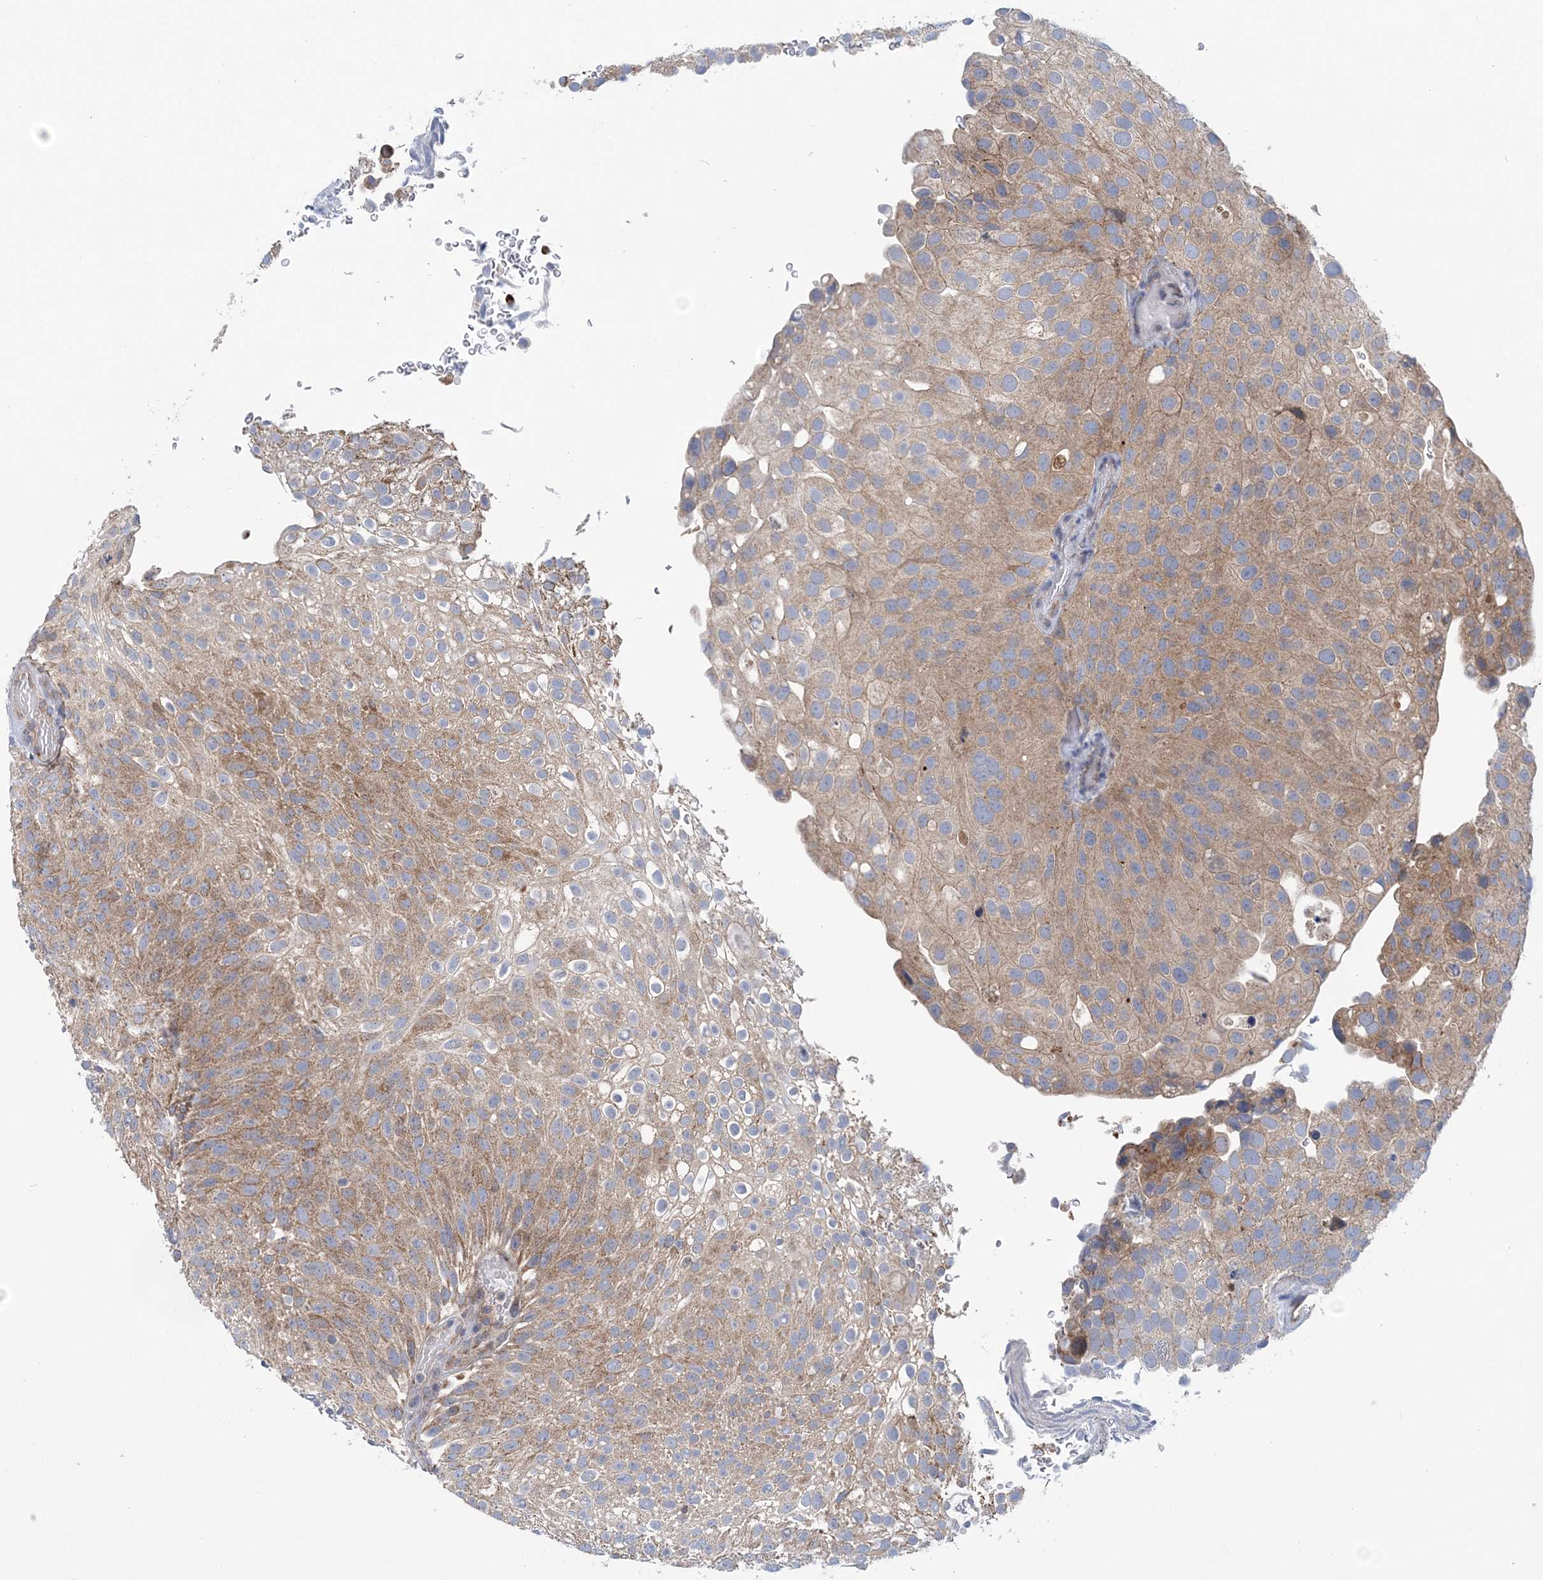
{"staining": {"intensity": "moderate", "quantity": ">75%", "location": "cytoplasmic/membranous"}, "tissue": "urothelial cancer", "cell_type": "Tumor cells", "image_type": "cancer", "snomed": [{"axis": "morphology", "description": "Urothelial carcinoma, Low grade"}, {"axis": "topography", "description": "Urinary bladder"}], "caption": "The image displays staining of urothelial cancer, revealing moderate cytoplasmic/membranous protein expression (brown color) within tumor cells.", "gene": "COPE", "patient": {"sex": "male", "age": 78}}